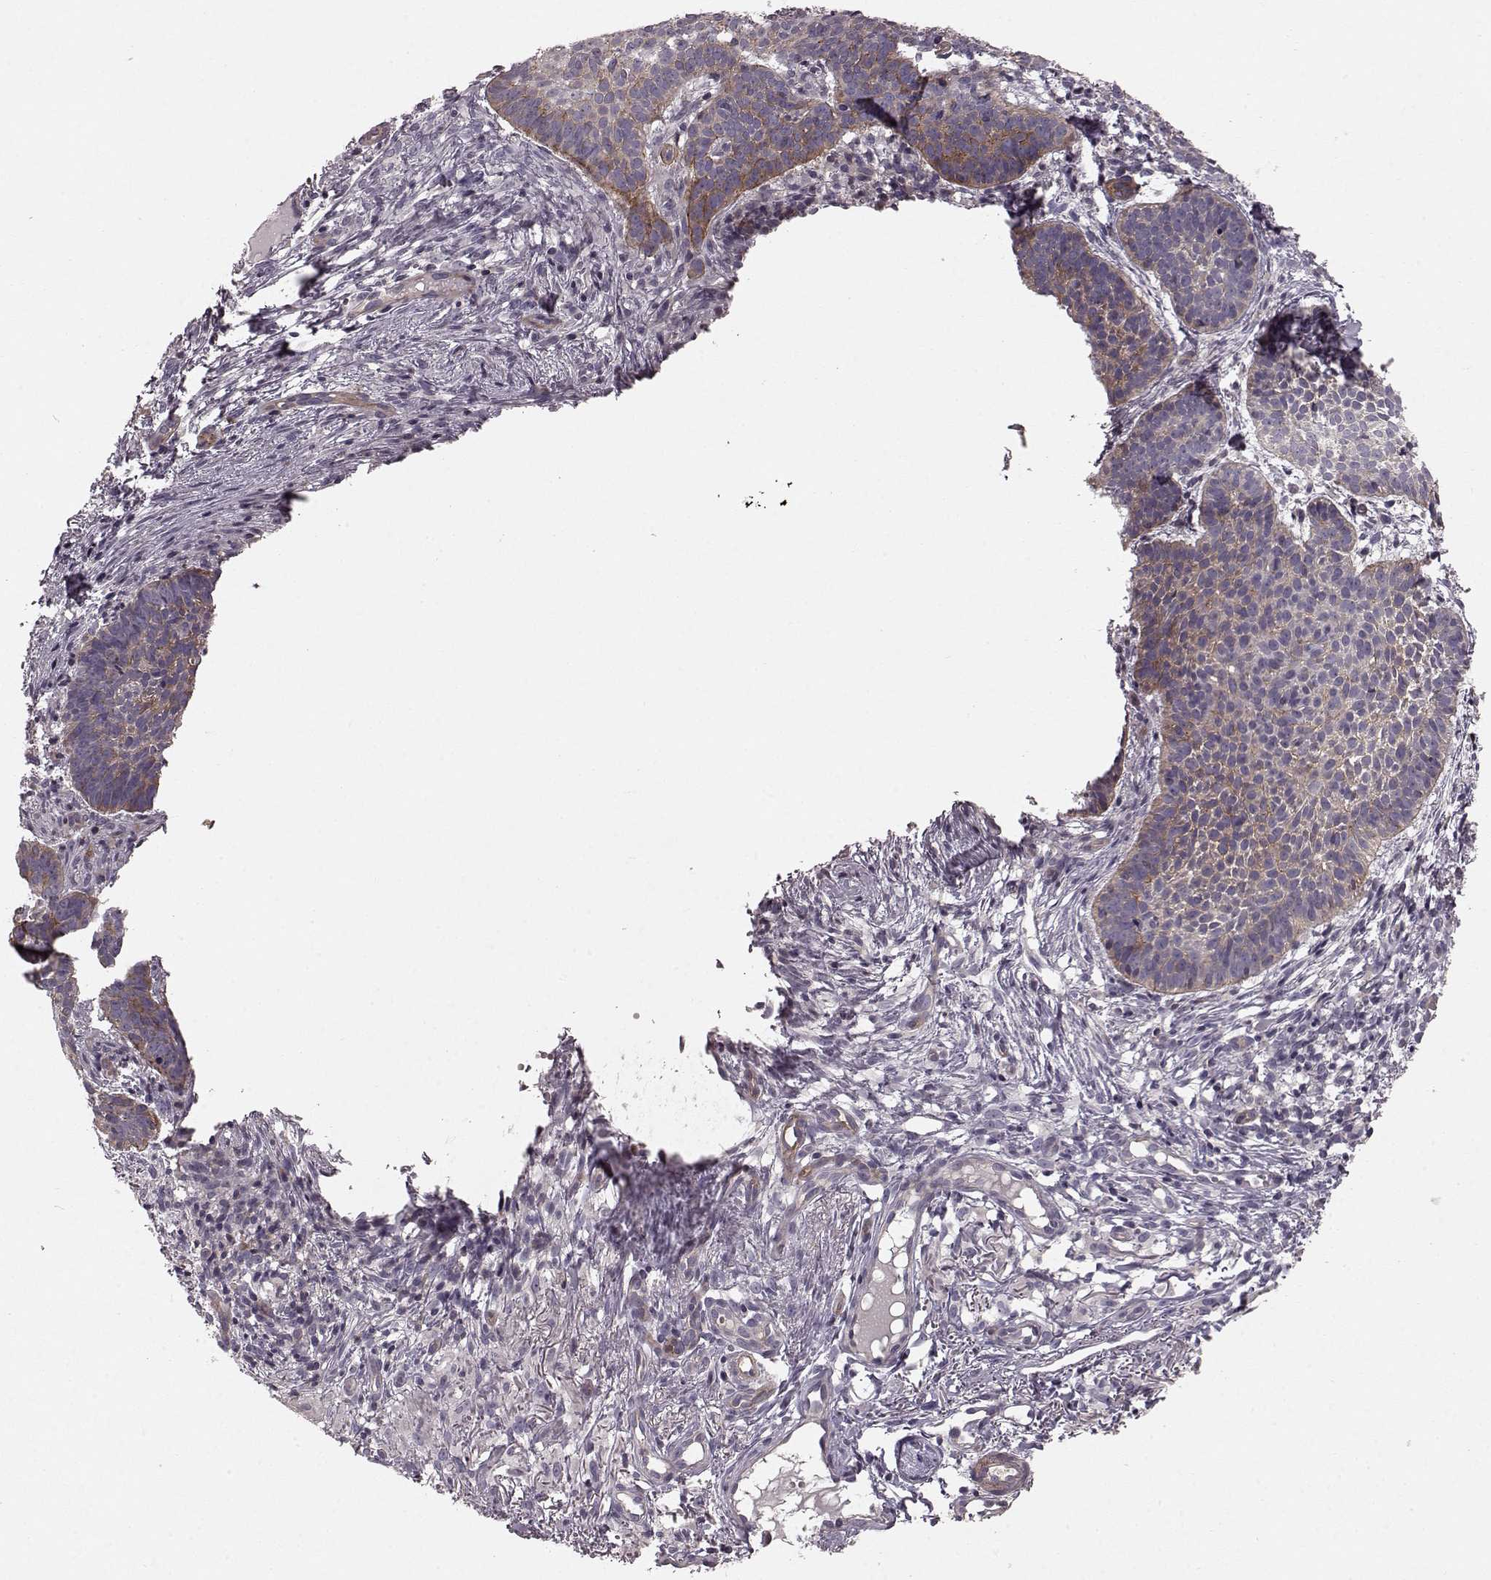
{"staining": {"intensity": "moderate", "quantity": "<25%", "location": "cytoplasmic/membranous"}, "tissue": "skin cancer", "cell_type": "Tumor cells", "image_type": "cancer", "snomed": [{"axis": "morphology", "description": "Basal cell carcinoma"}, {"axis": "topography", "description": "Skin"}], "caption": "High-magnification brightfield microscopy of skin basal cell carcinoma stained with DAB (brown) and counterstained with hematoxylin (blue). tumor cells exhibit moderate cytoplasmic/membranous staining is appreciated in approximately<25% of cells.", "gene": "SLC22A18", "patient": {"sex": "male", "age": 72}}